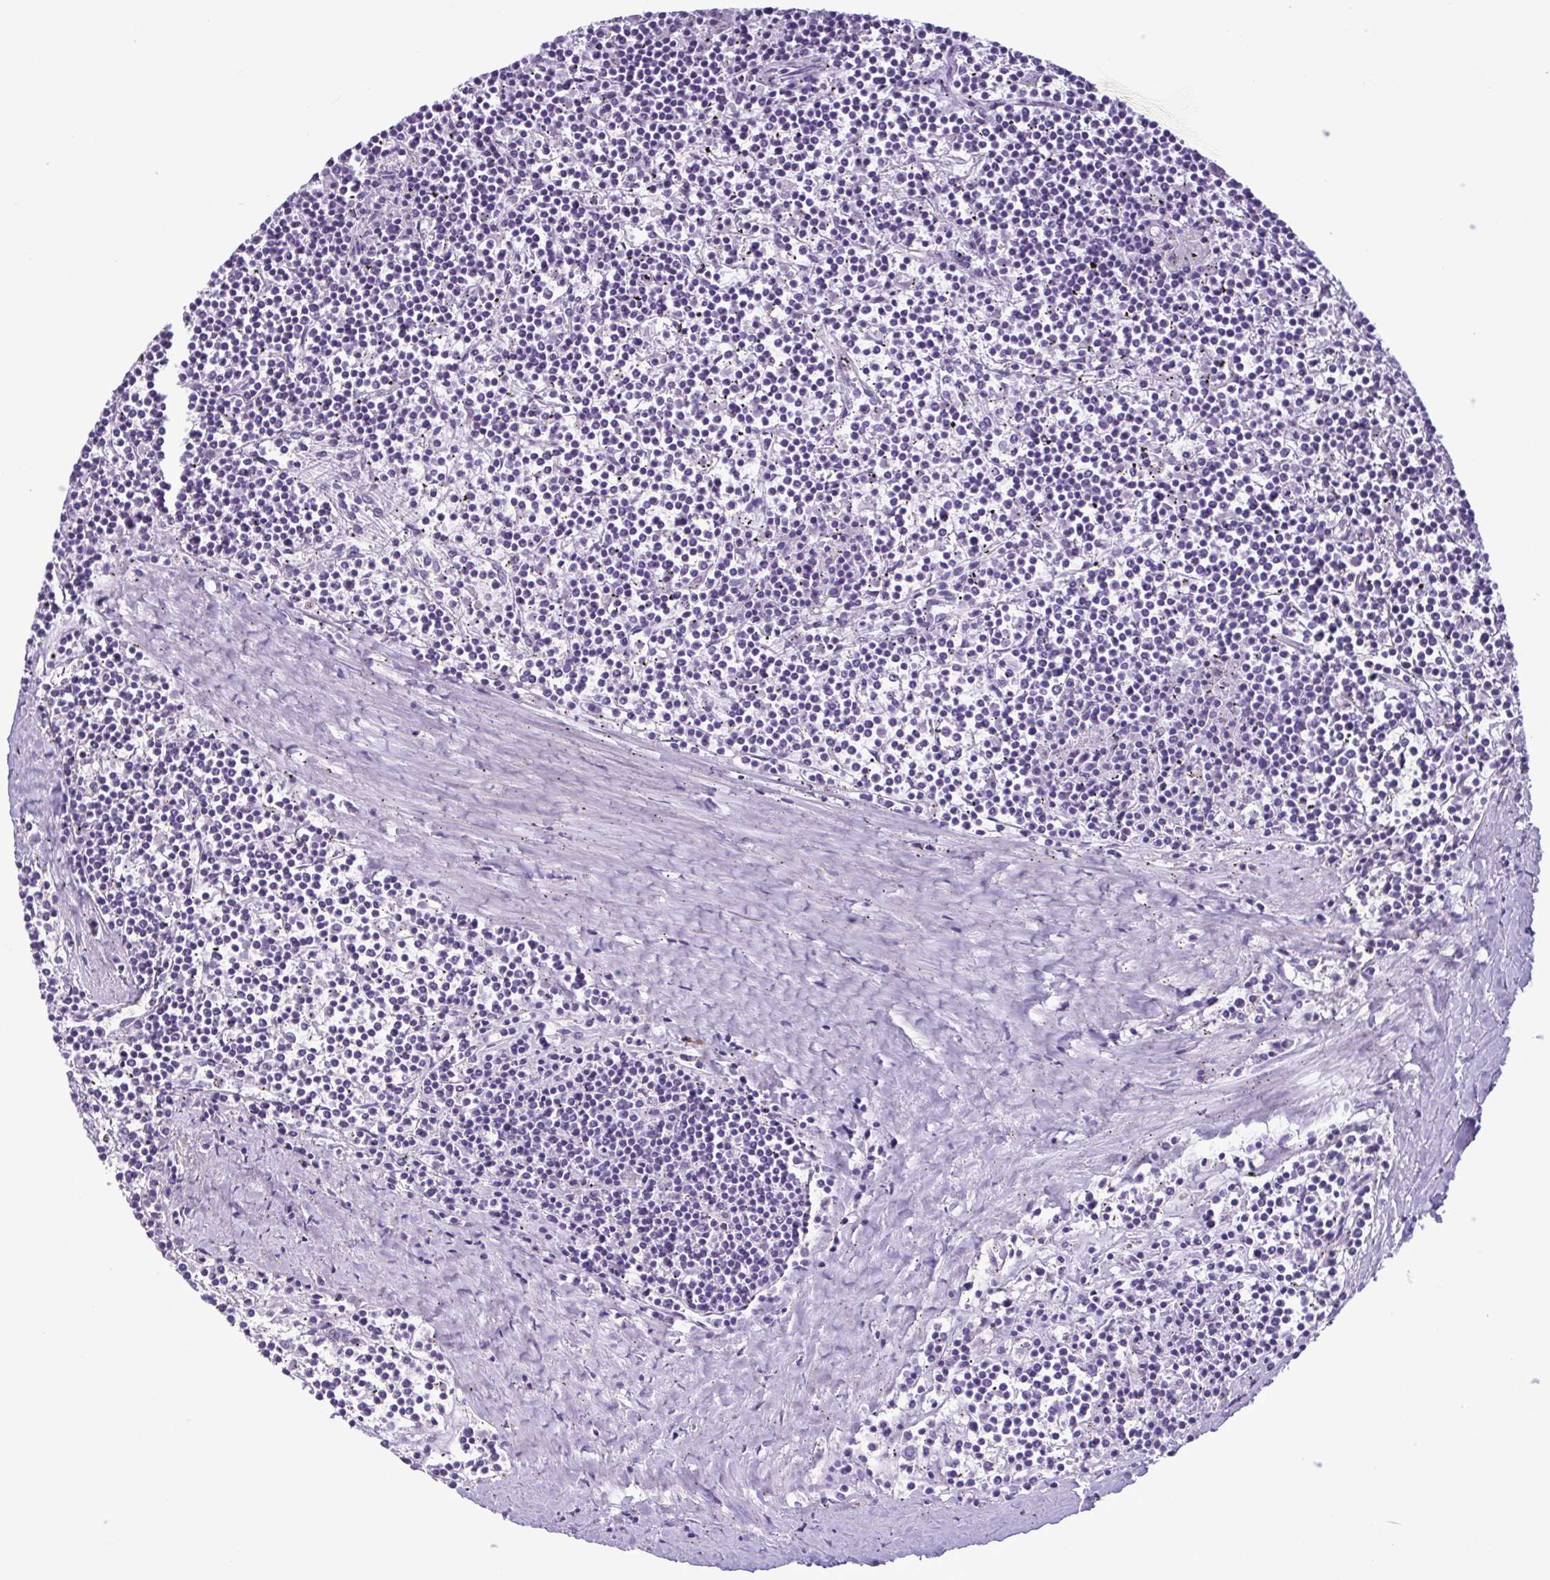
{"staining": {"intensity": "negative", "quantity": "none", "location": "none"}, "tissue": "lymphoma", "cell_type": "Tumor cells", "image_type": "cancer", "snomed": [{"axis": "morphology", "description": "Malignant lymphoma, non-Hodgkin's type, Low grade"}, {"axis": "topography", "description": "Spleen"}], "caption": "A micrograph of lymphoma stained for a protein exhibits no brown staining in tumor cells.", "gene": "INAFM1", "patient": {"sex": "female", "age": 19}}